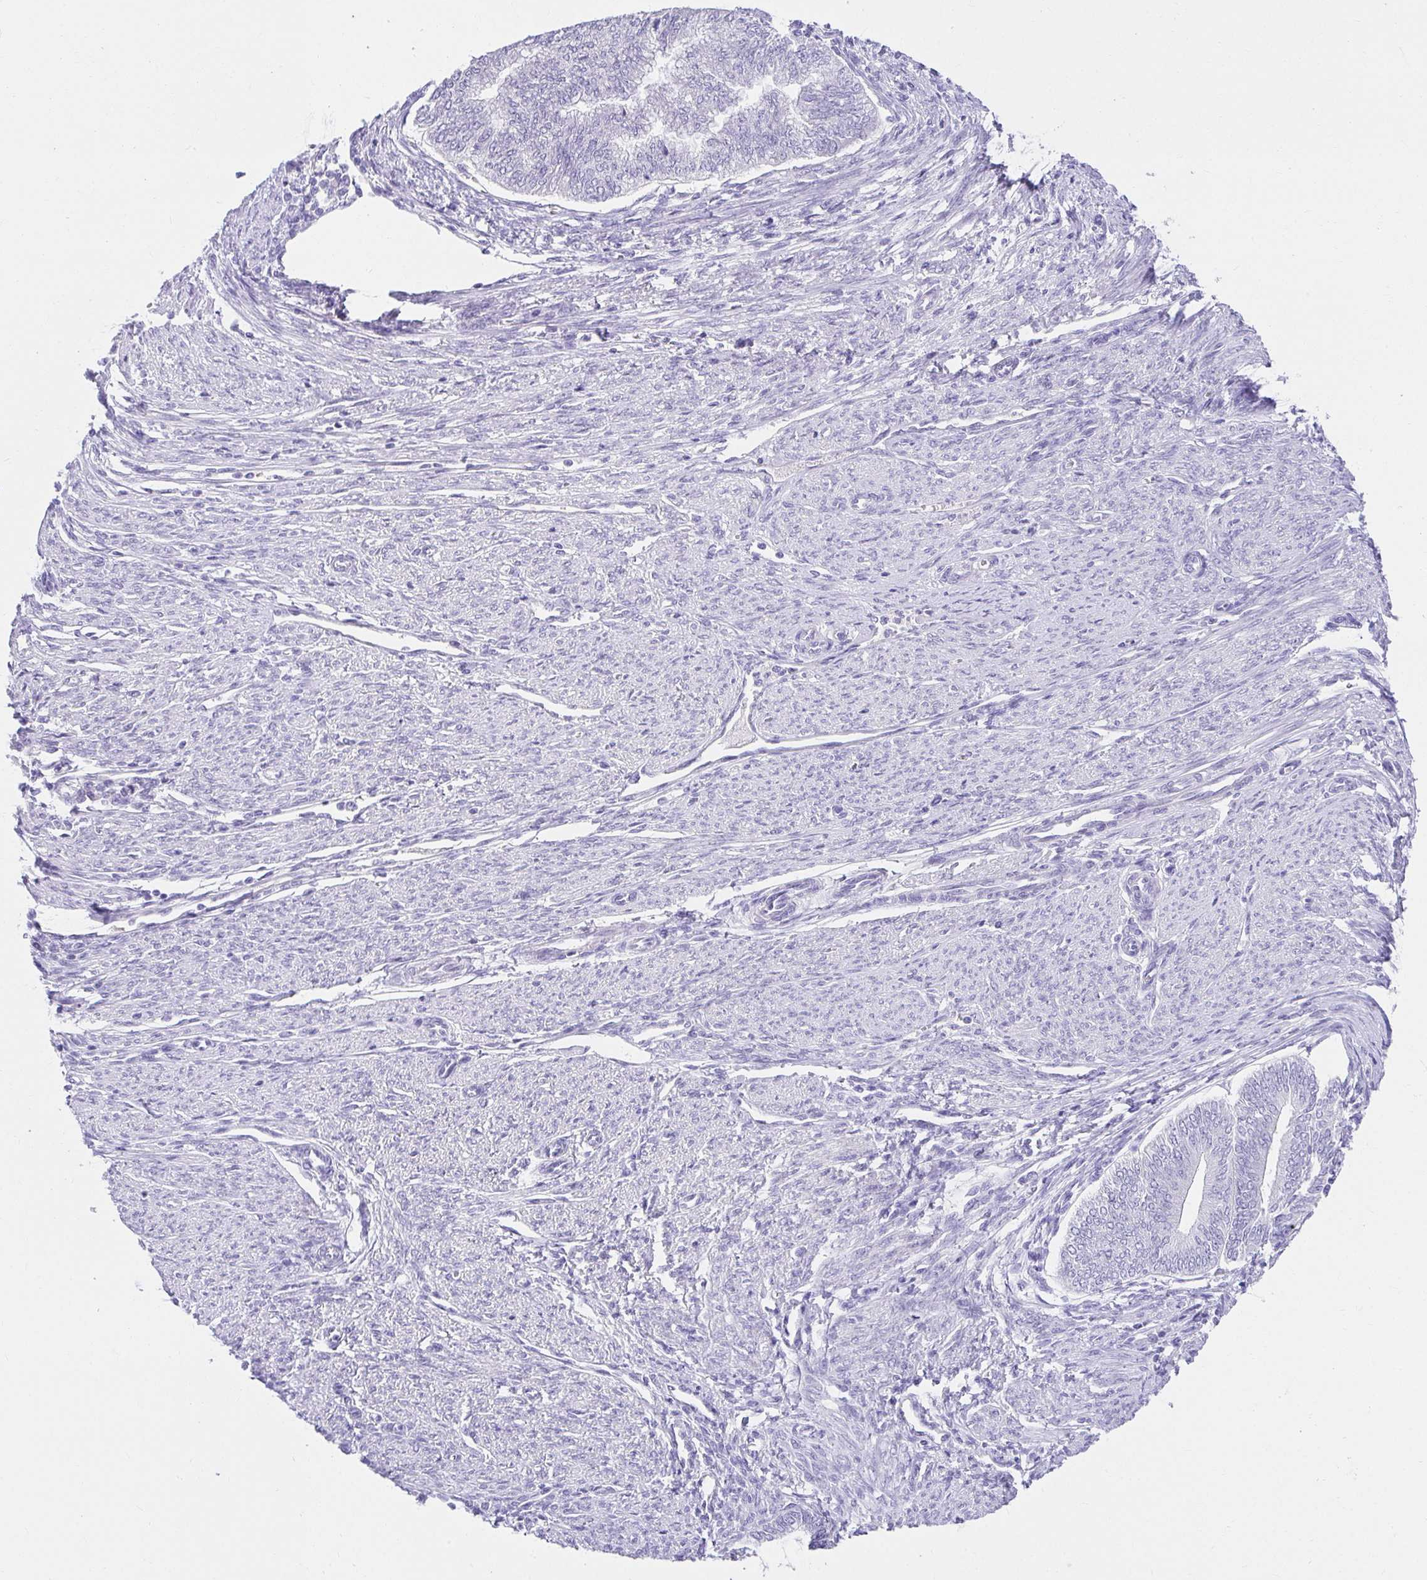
{"staining": {"intensity": "negative", "quantity": "none", "location": "none"}, "tissue": "endometrial cancer", "cell_type": "Tumor cells", "image_type": "cancer", "snomed": [{"axis": "morphology", "description": "Adenocarcinoma, NOS"}, {"axis": "topography", "description": "Endometrium"}], "caption": "An immunohistochemistry image of adenocarcinoma (endometrial) is shown. There is no staining in tumor cells of adenocarcinoma (endometrial). (Brightfield microscopy of DAB (3,3'-diaminobenzidine) IHC at high magnification).", "gene": "VGLL1", "patient": {"sex": "female", "age": 79}}